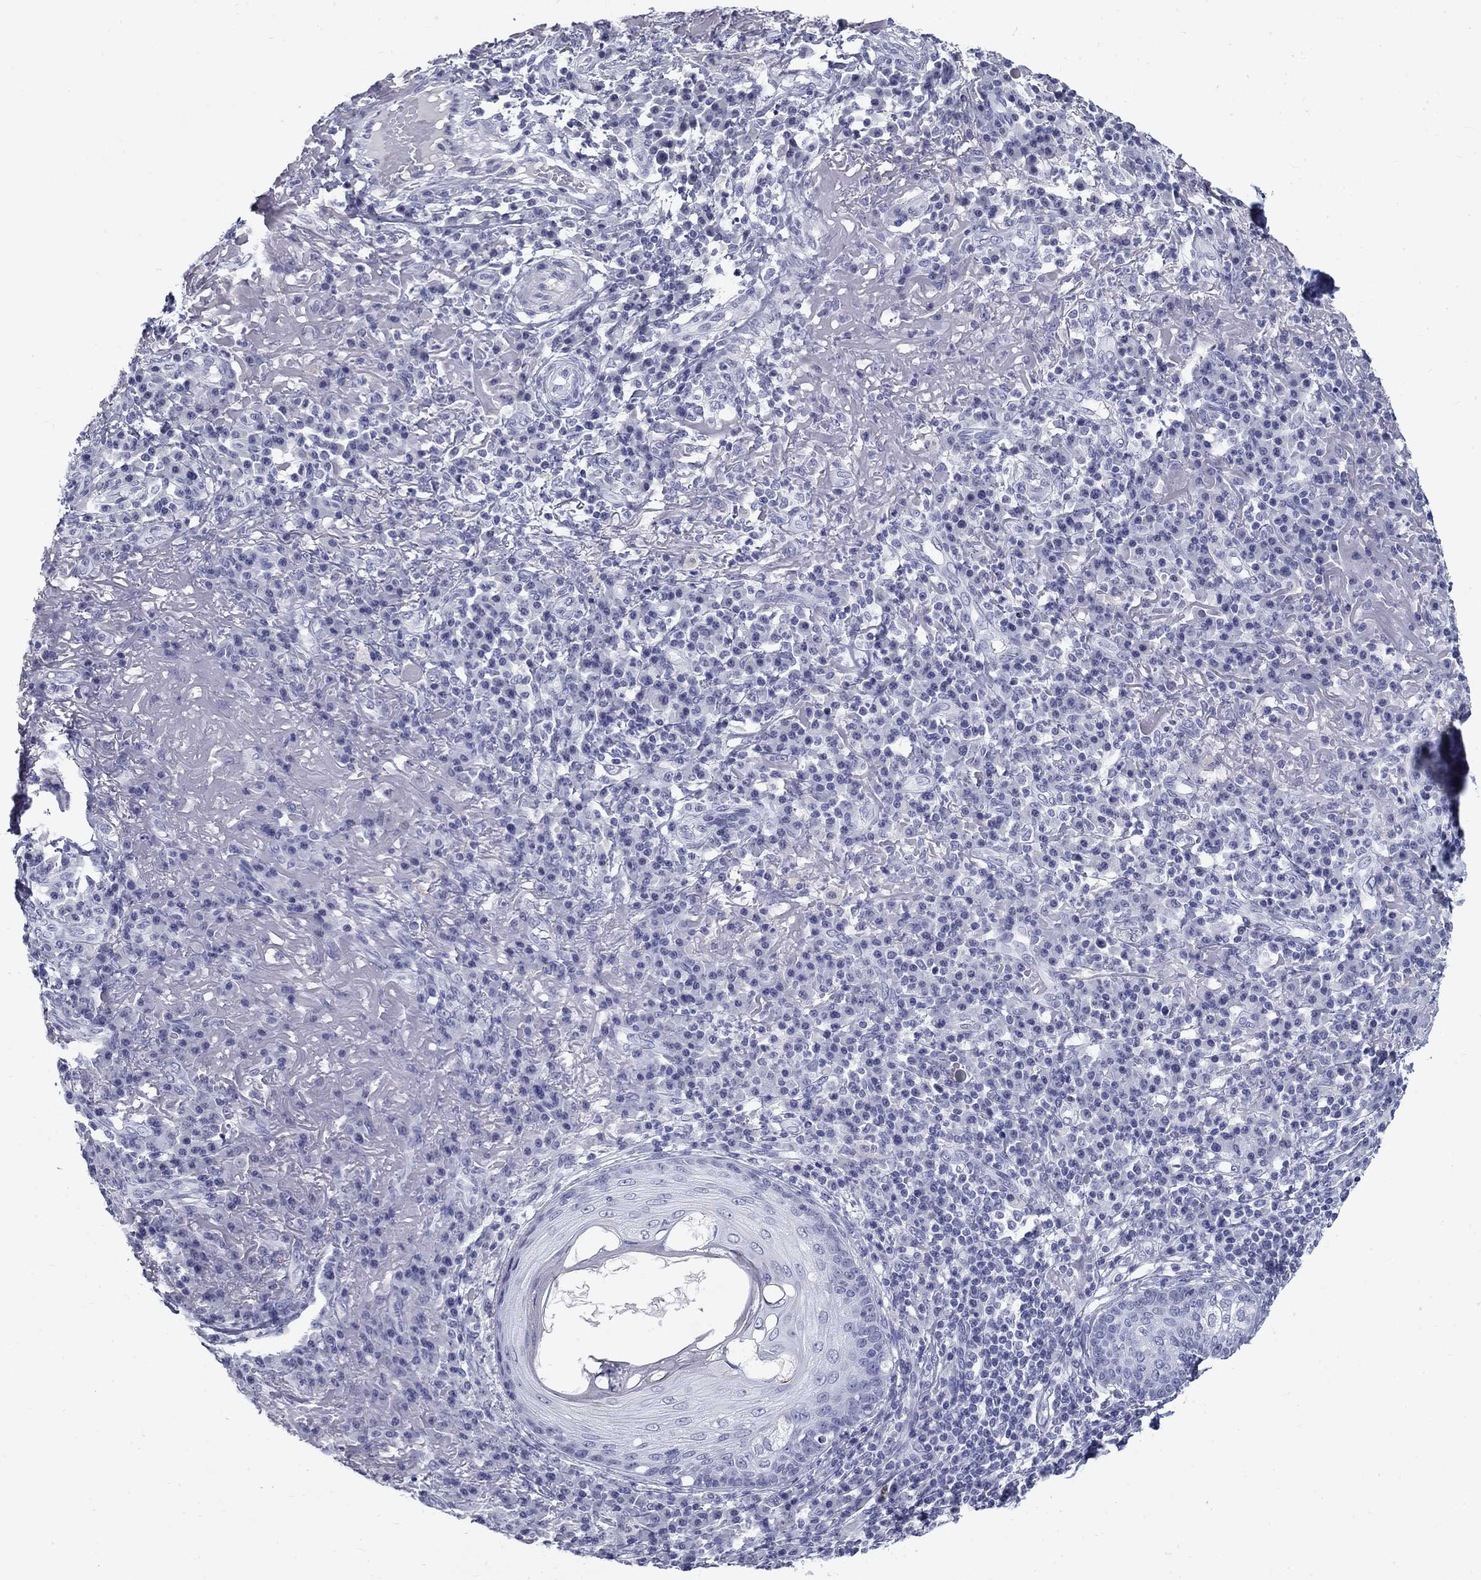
{"staining": {"intensity": "negative", "quantity": "none", "location": "none"}, "tissue": "skin cancer", "cell_type": "Tumor cells", "image_type": "cancer", "snomed": [{"axis": "morphology", "description": "Squamous cell carcinoma, NOS"}, {"axis": "topography", "description": "Skin"}], "caption": "Tumor cells are negative for protein expression in human skin cancer.", "gene": "C4orf19", "patient": {"sex": "male", "age": 92}}